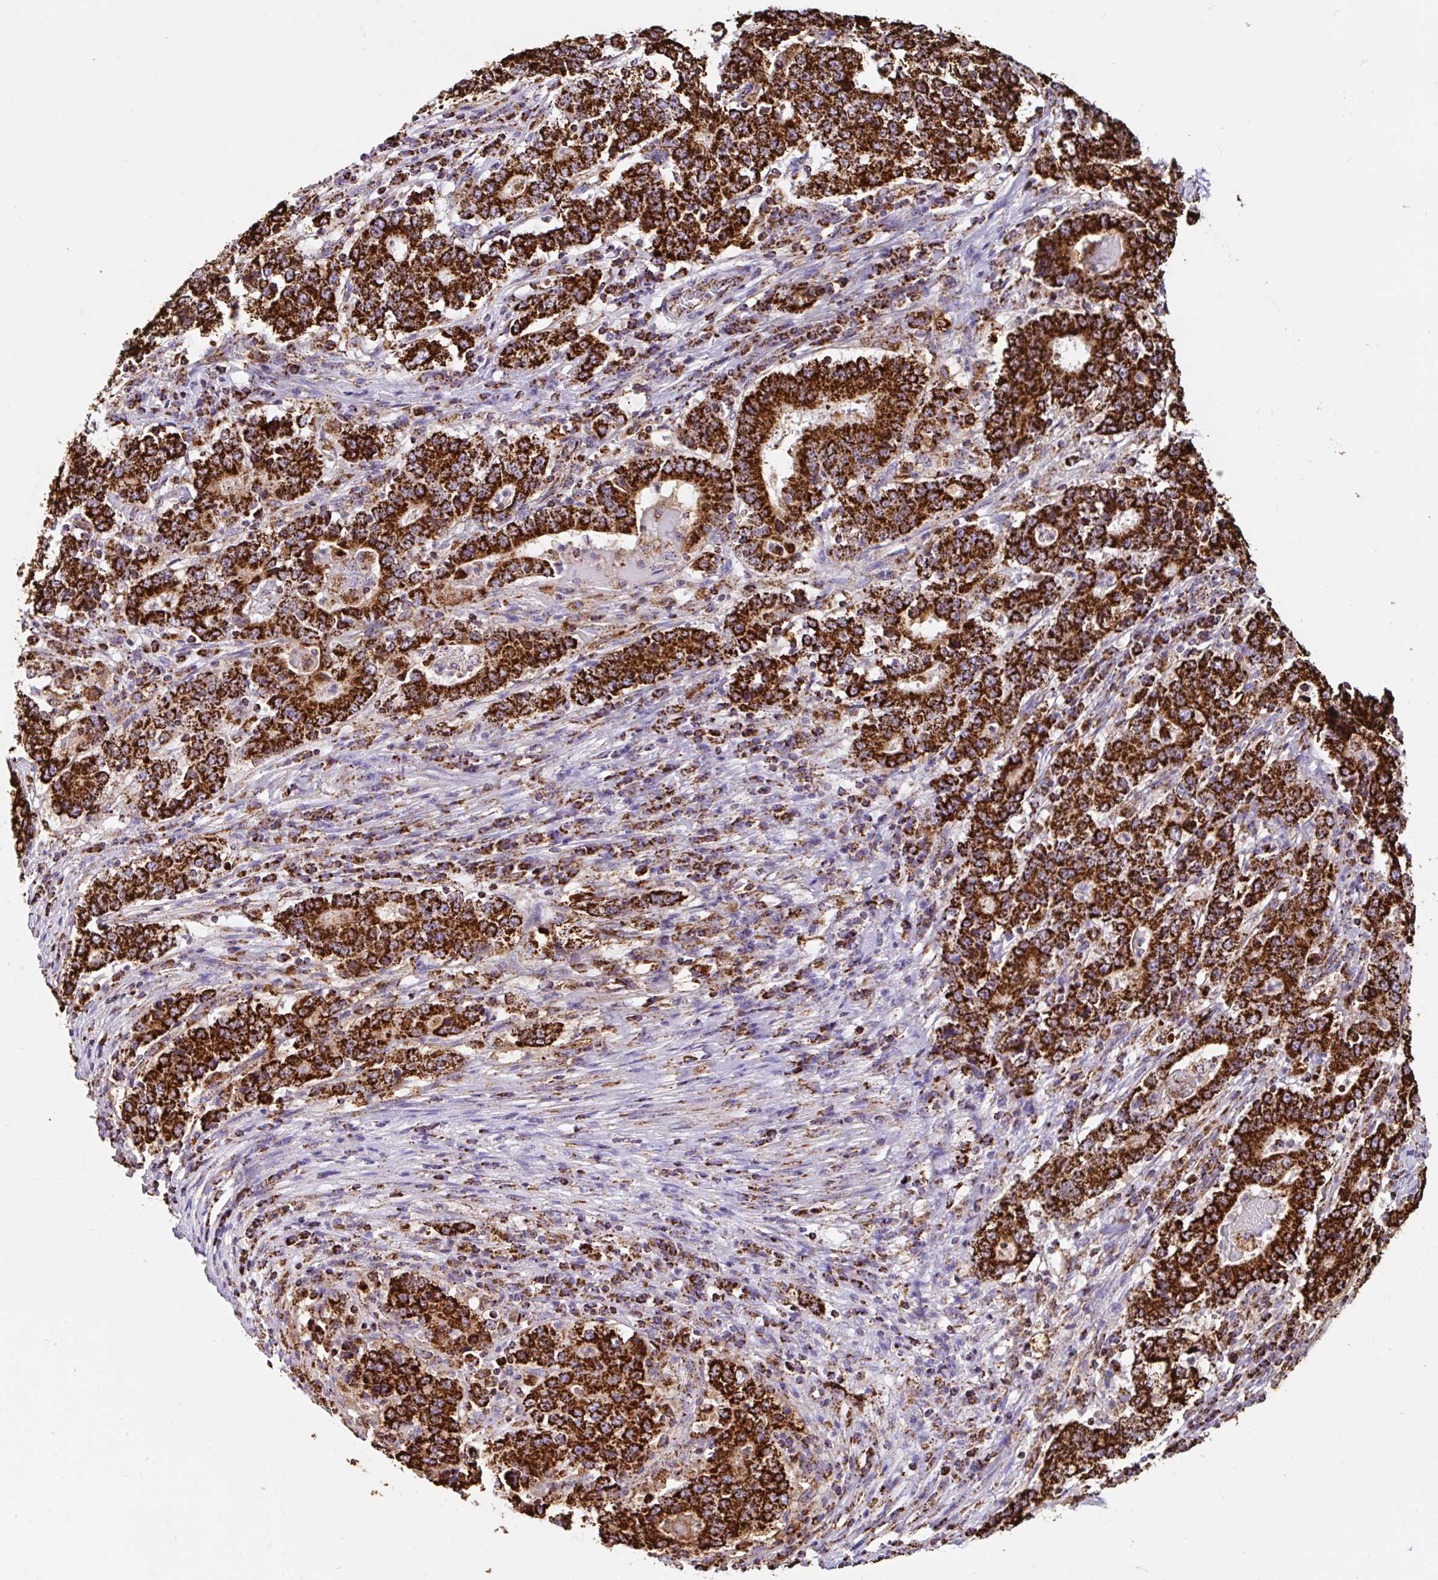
{"staining": {"intensity": "strong", "quantity": ">75%", "location": "cytoplasmic/membranous"}, "tissue": "stomach cancer", "cell_type": "Tumor cells", "image_type": "cancer", "snomed": [{"axis": "morphology", "description": "Adenocarcinoma, NOS"}, {"axis": "topography", "description": "Stomach"}], "caption": "Brown immunohistochemical staining in stomach cancer (adenocarcinoma) reveals strong cytoplasmic/membranous staining in approximately >75% of tumor cells.", "gene": "ANKRD33B", "patient": {"sex": "male", "age": 59}}